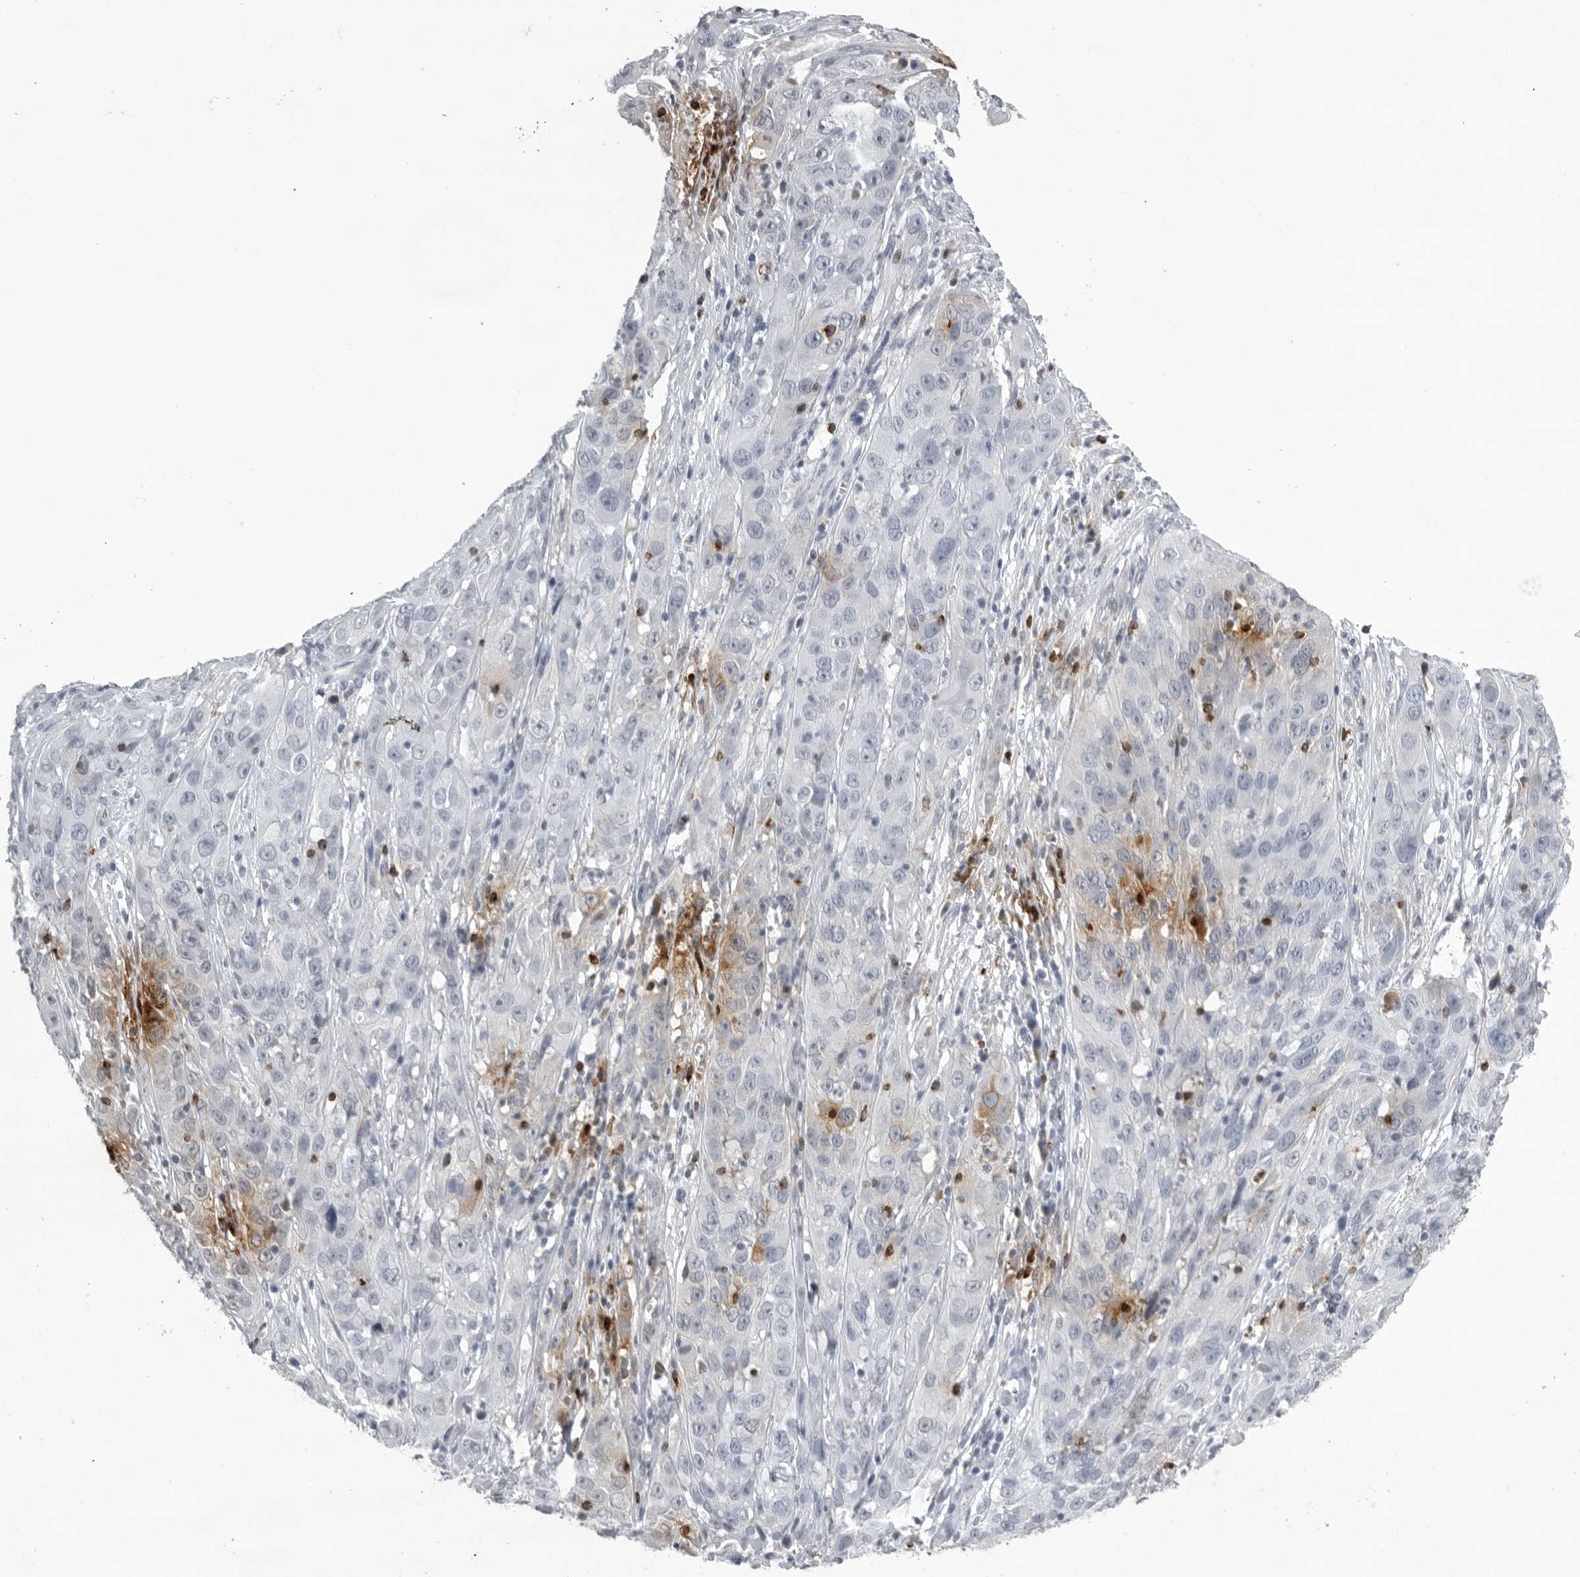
{"staining": {"intensity": "negative", "quantity": "none", "location": "none"}, "tissue": "cervical cancer", "cell_type": "Tumor cells", "image_type": "cancer", "snomed": [{"axis": "morphology", "description": "Squamous cell carcinoma, NOS"}, {"axis": "topography", "description": "Cervix"}], "caption": "The photomicrograph shows no staining of tumor cells in cervical cancer (squamous cell carcinoma). The staining is performed using DAB brown chromogen with nuclei counter-stained in using hematoxylin.", "gene": "GNLY", "patient": {"sex": "female", "age": 32}}